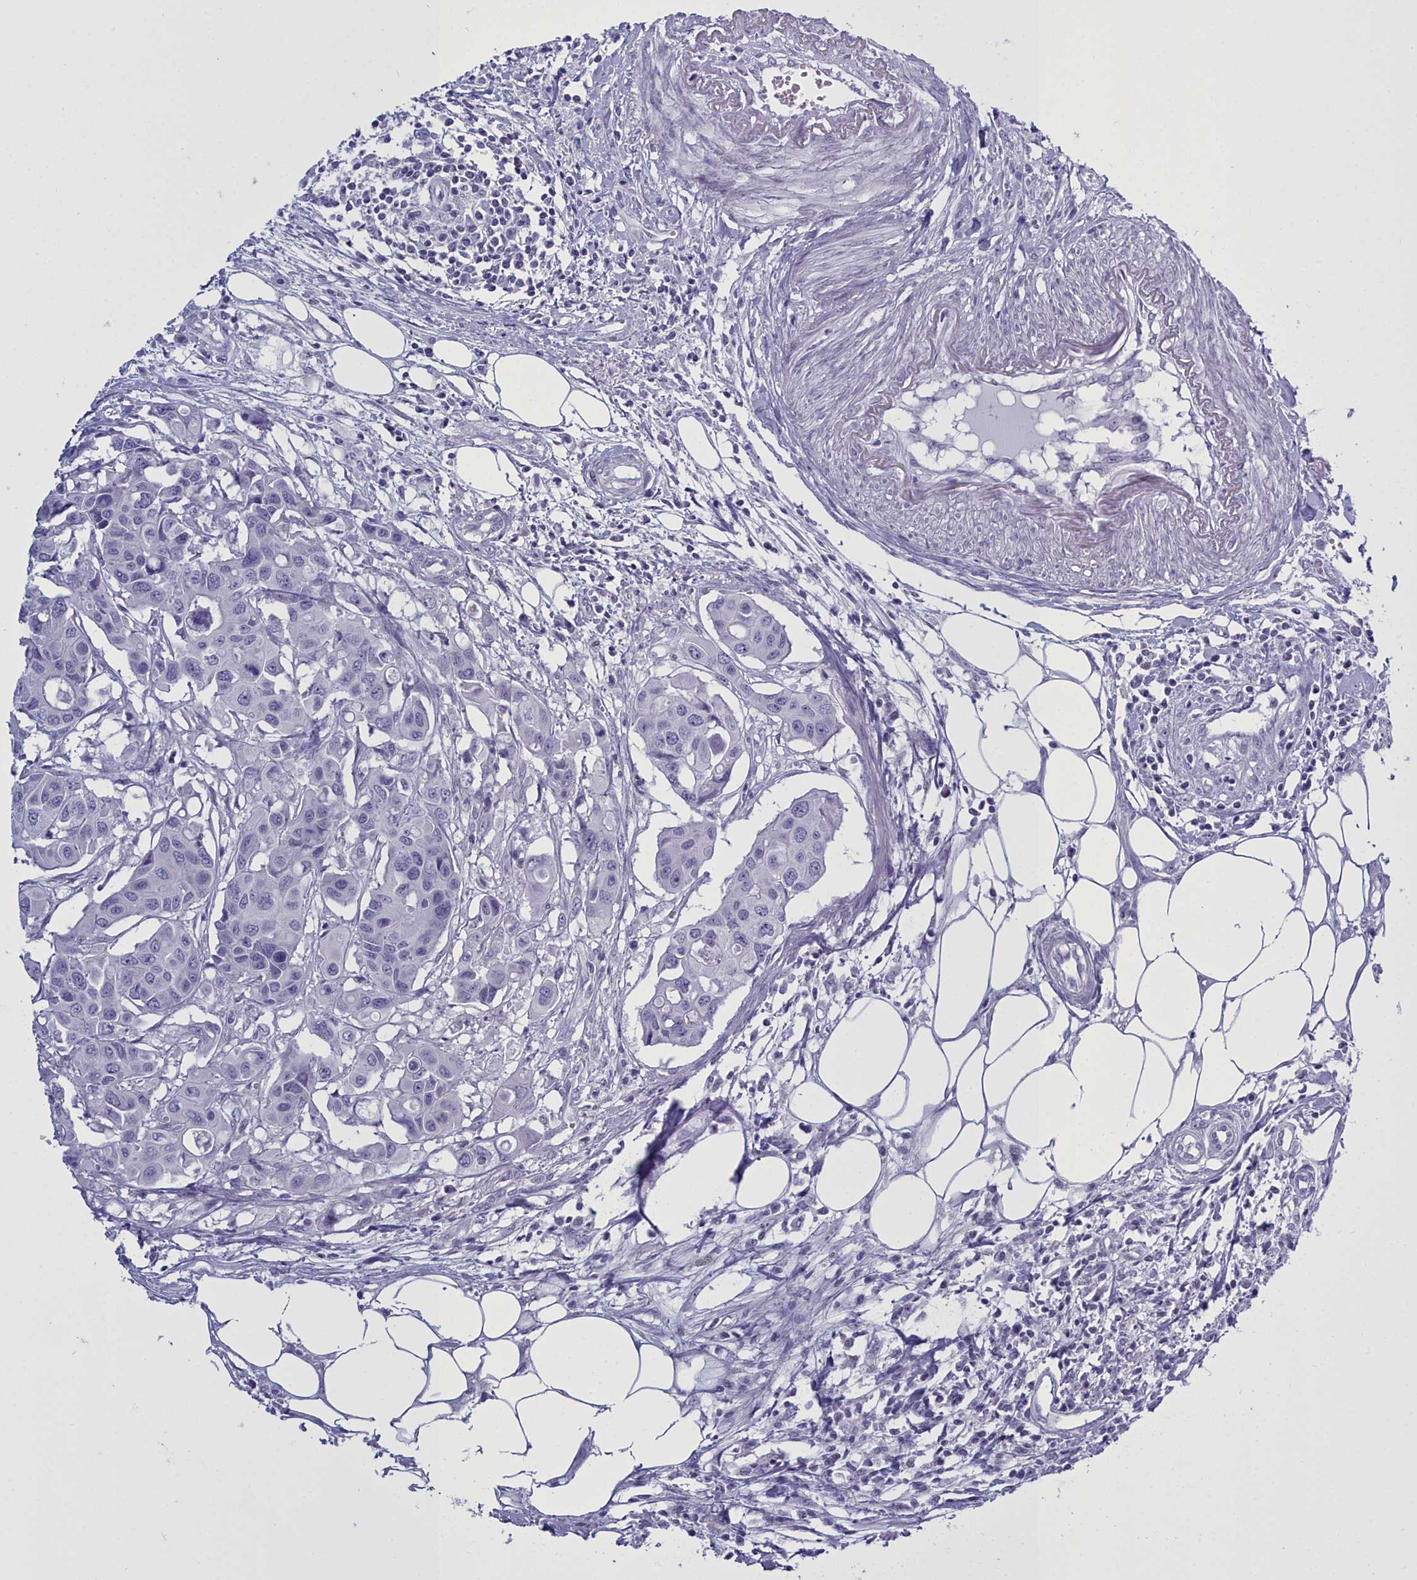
{"staining": {"intensity": "negative", "quantity": "none", "location": "none"}, "tissue": "colorectal cancer", "cell_type": "Tumor cells", "image_type": "cancer", "snomed": [{"axis": "morphology", "description": "Adenocarcinoma, NOS"}, {"axis": "topography", "description": "Colon"}], "caption": "Protein analysis of colorectal adenocarcinoma displays no significant positivity in tumor cells. The staining is performed using DAB (3,3'-diaminobenzidine) brown chromogen with nuclei counter-stained in using hematoxylin.", "gene": "MAP6", "patient": {"sex": "male", "age": 77}}